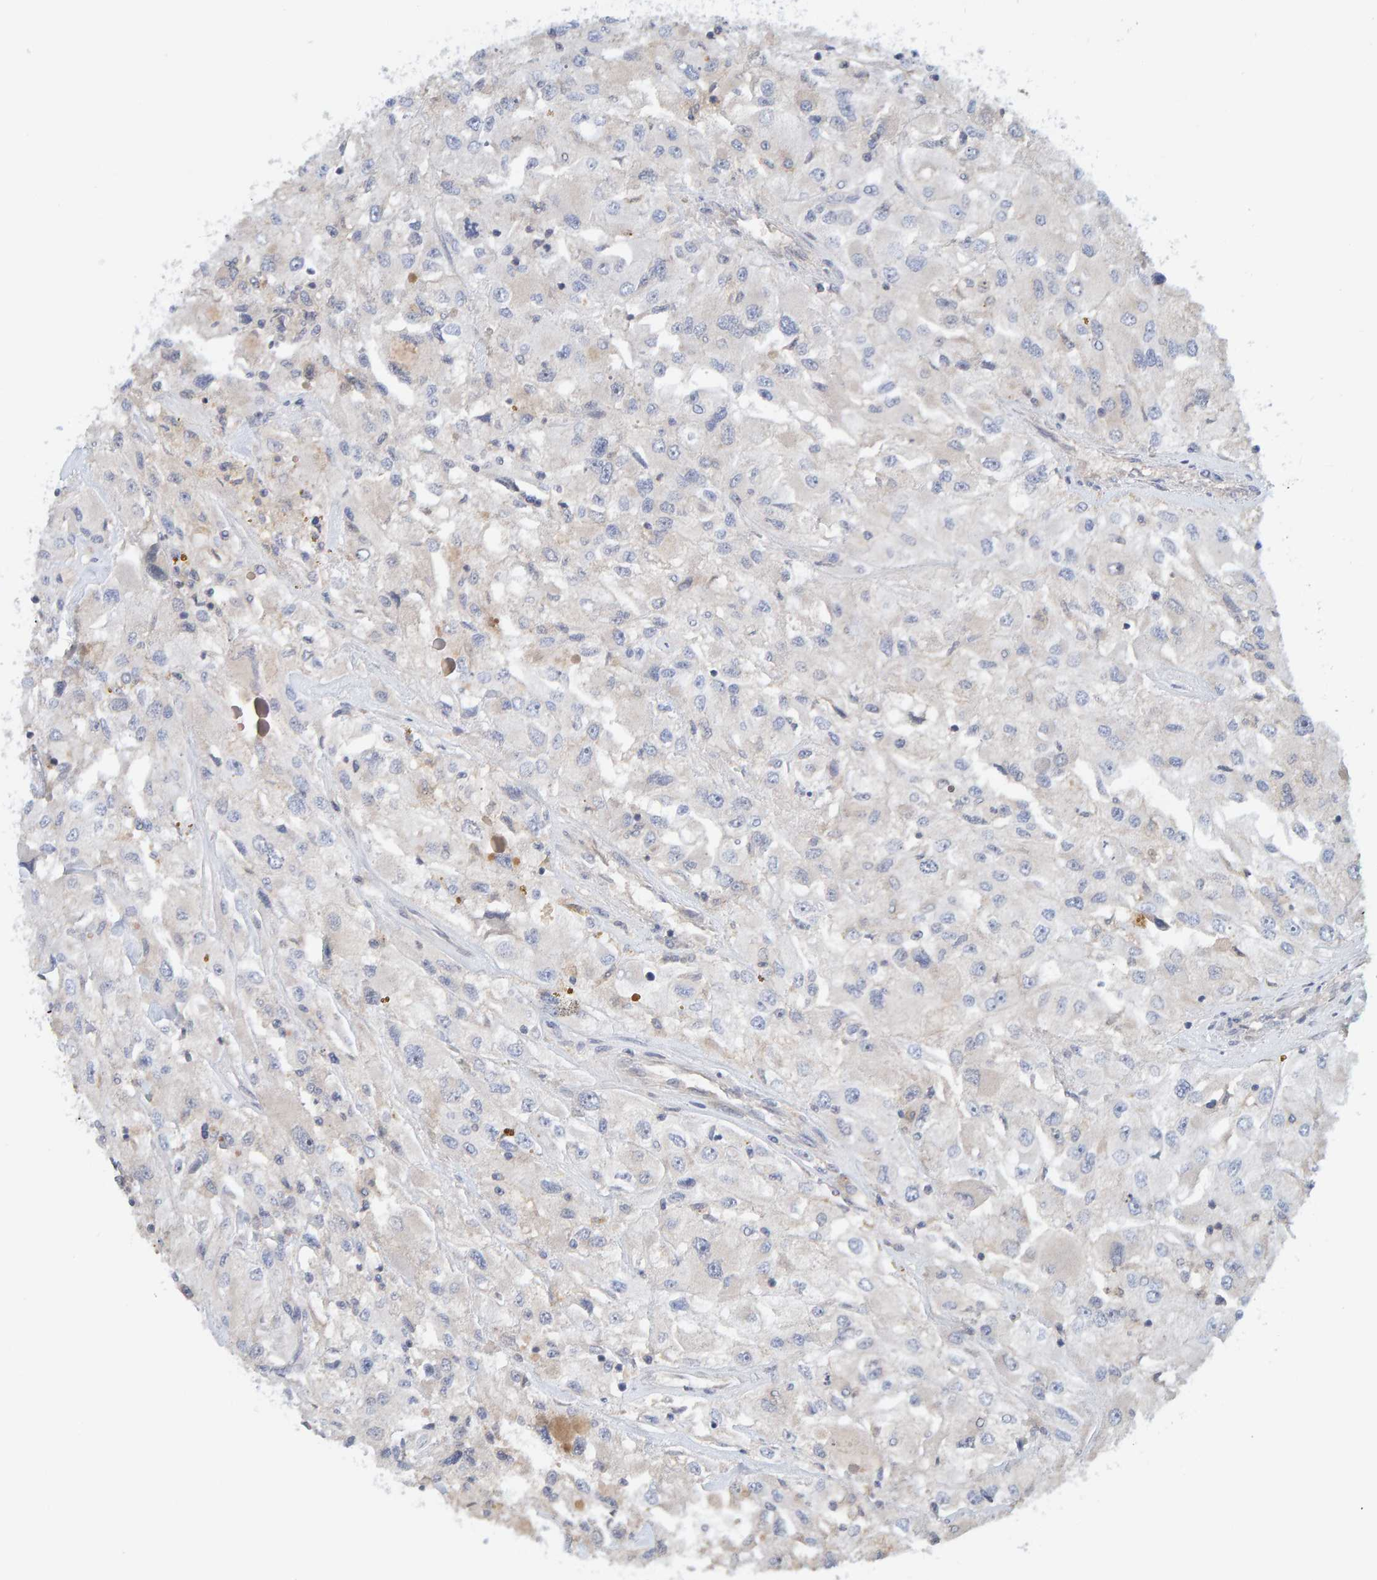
{"staining": {"intensity": "negative", "quantity": "none", "location": "none"}, "tissue": "renal cancer", "cell_type": "Tumor cells", "image_type": "cancer", "snomed": [{"axis": "morphology", "description": "Adenocarcinoma, NOS"}, {"axis": "topography", "description": "Kidney"}], "caption": "Immunohistochemistry of renal adenocarcinoma reveals no positivity in tumor cells. Brightfield microscopy of immunohistochemistry (IHC) stained with DAB (brown) and hematoxylin (blue), captured at high magnification.", "gene": "TATDN1", "patient": {"sex": "female", "age": 52}}